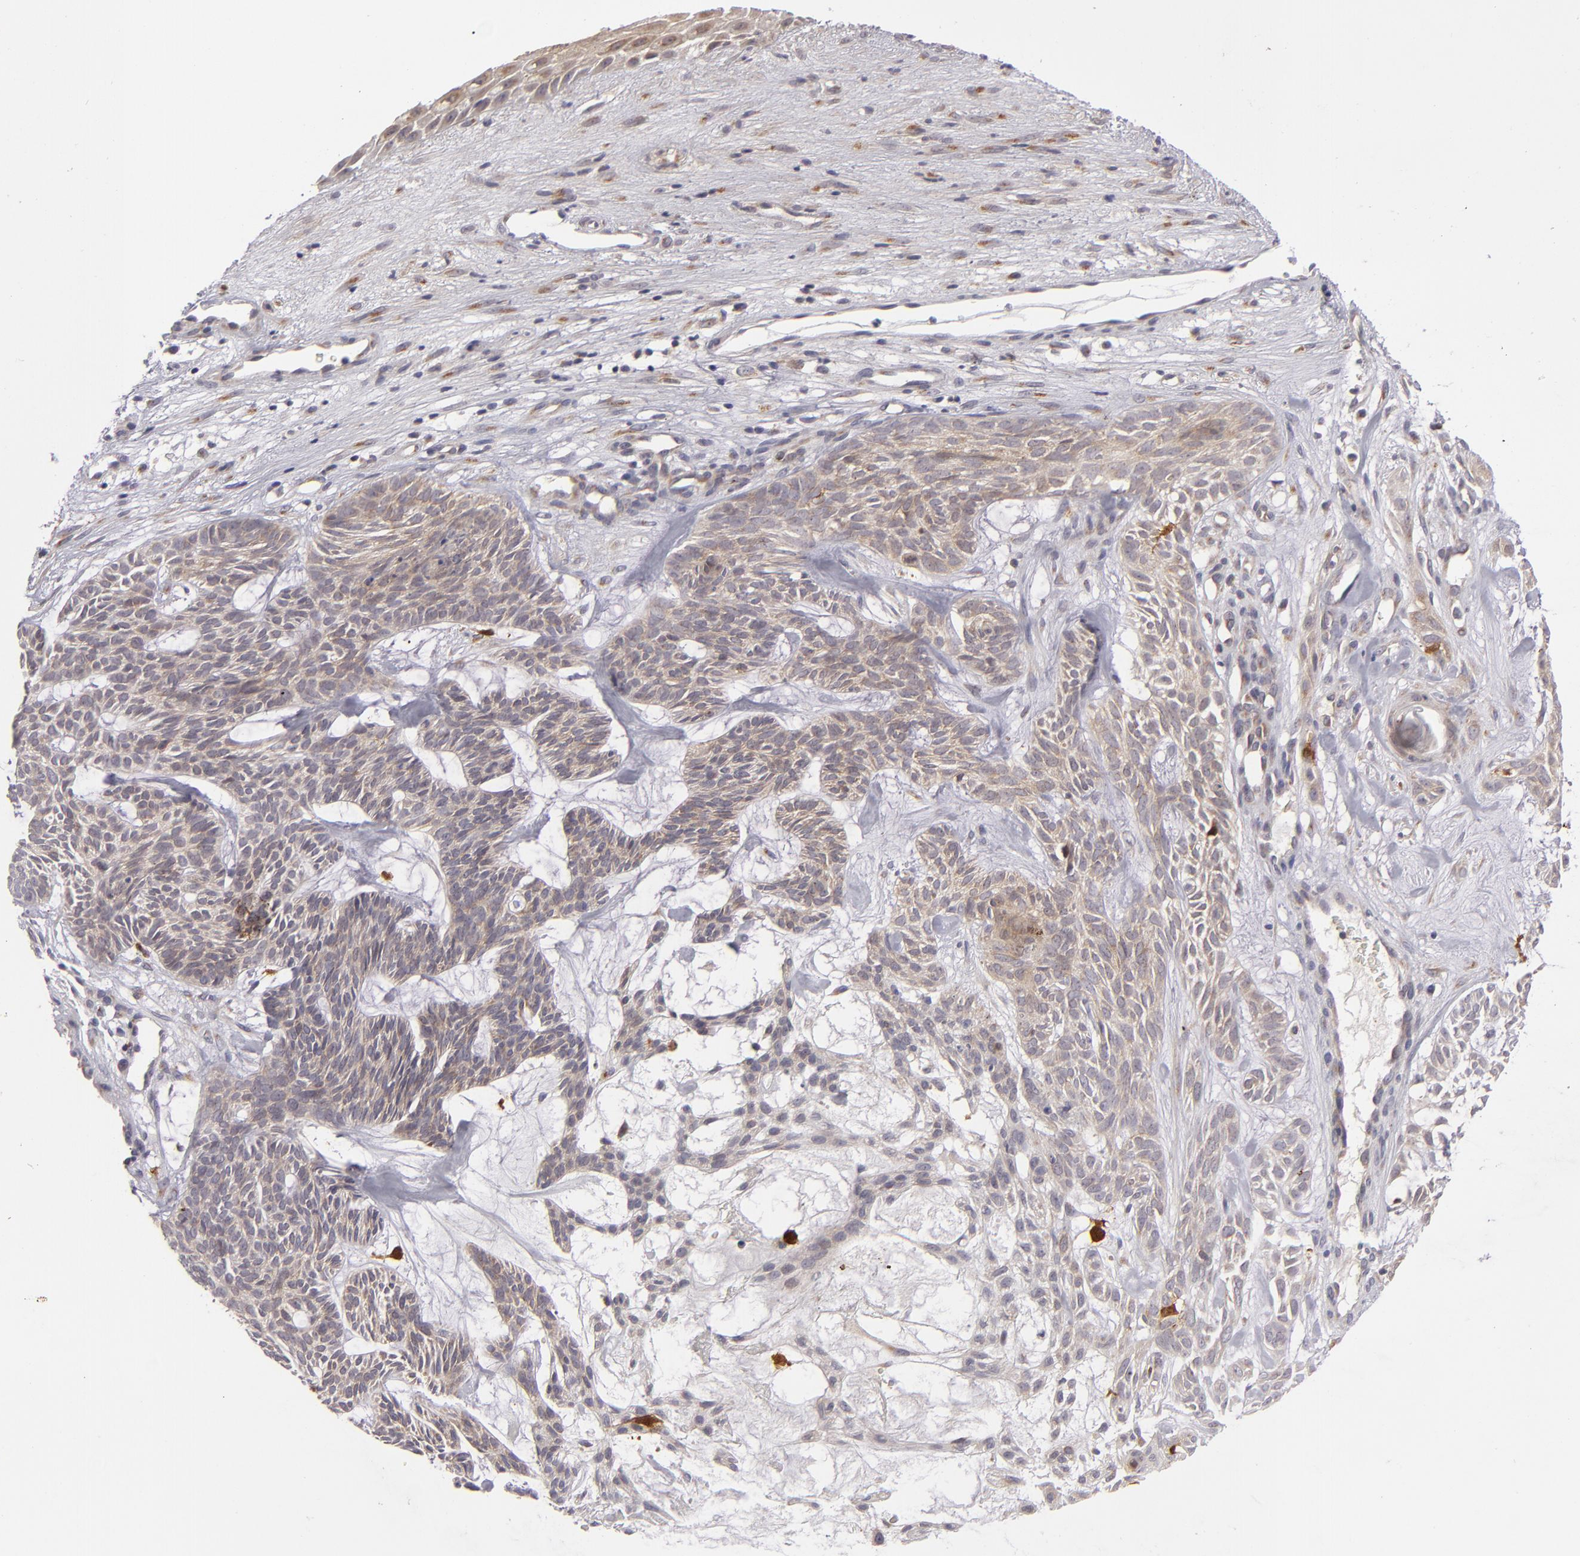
{"staining": {"intensity": "weak", "quantity": "<25%", "location": "cytoplasmic/membranous"}, "tissue": "skin cancer", "cell_type": "Tumor cells", "image_type": "cancer", "snomed": [{"axis": "morphology", "description": "Basal cell carcinoma"}, {"axis": "topography", "description": "Skin"}], "caption": "Protein analysis of skin cancer exhibits no significant expression in tumor cells.", "gene": "SH2D4A", "patient": {"sex": "male", "age": 75}}